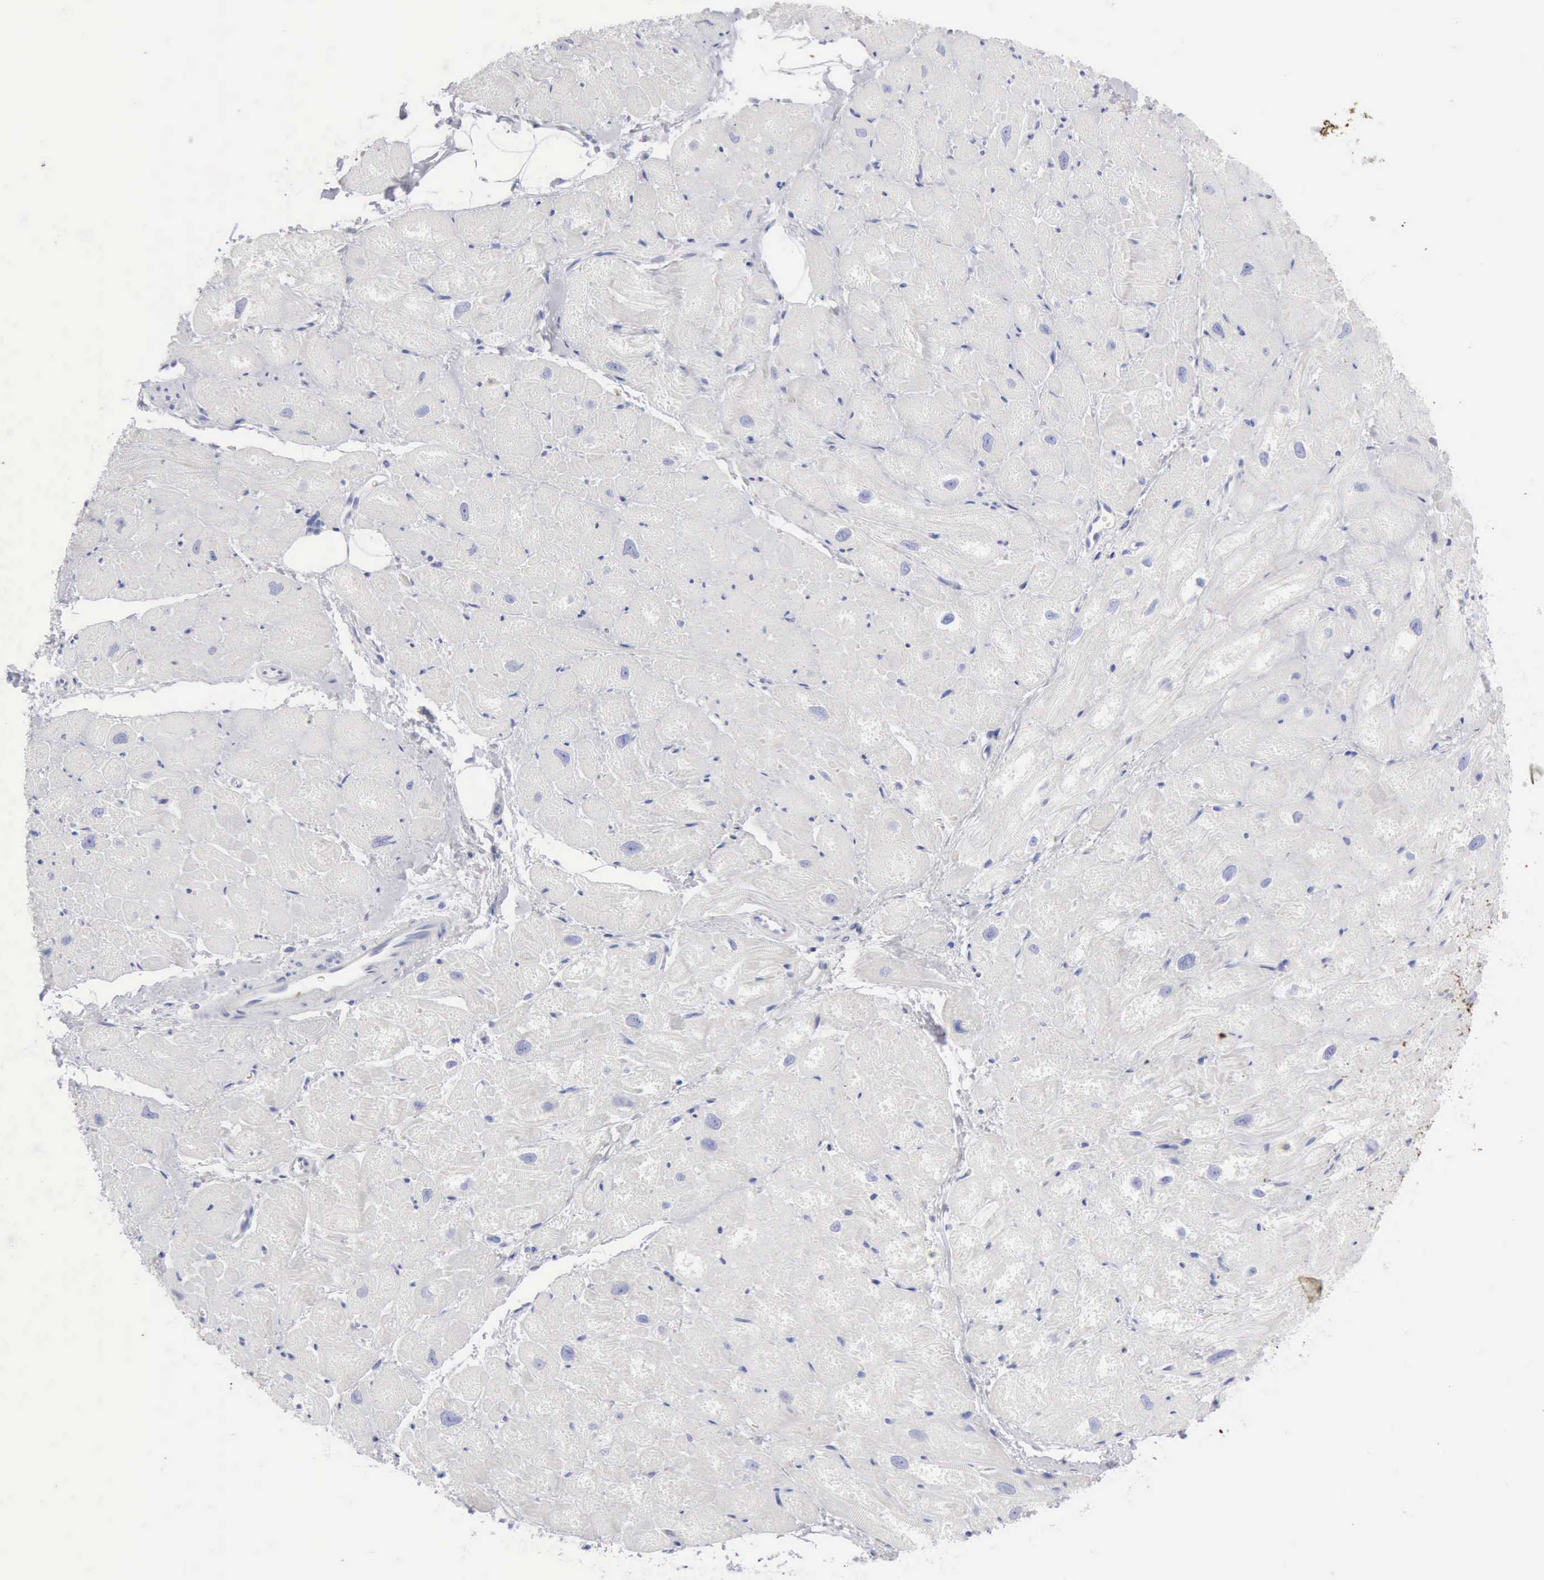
{"staining": {"intensity": "negative", "quantity": "none", "location": "none"}, "tissue": "heart muscle", "cell_type": "Cardiomyocytes", "image_type": "normal", "snomed": [{"axis": "morphology", "description": "Normal tissue, NOS"}, {"axis": "topography", "description": "Heart"}], "caption": "IHC photomicrograph of unremarkable heart muscle stained for a protein (brown), which demonstrates no staining in cardiomyocytes. (DAB (3,3'-diaminobenzidine) immunohistochemistry with hematoxylin counter stain).", "gene": "KRT5", "patient": {"sex": "male", "age": 49}}